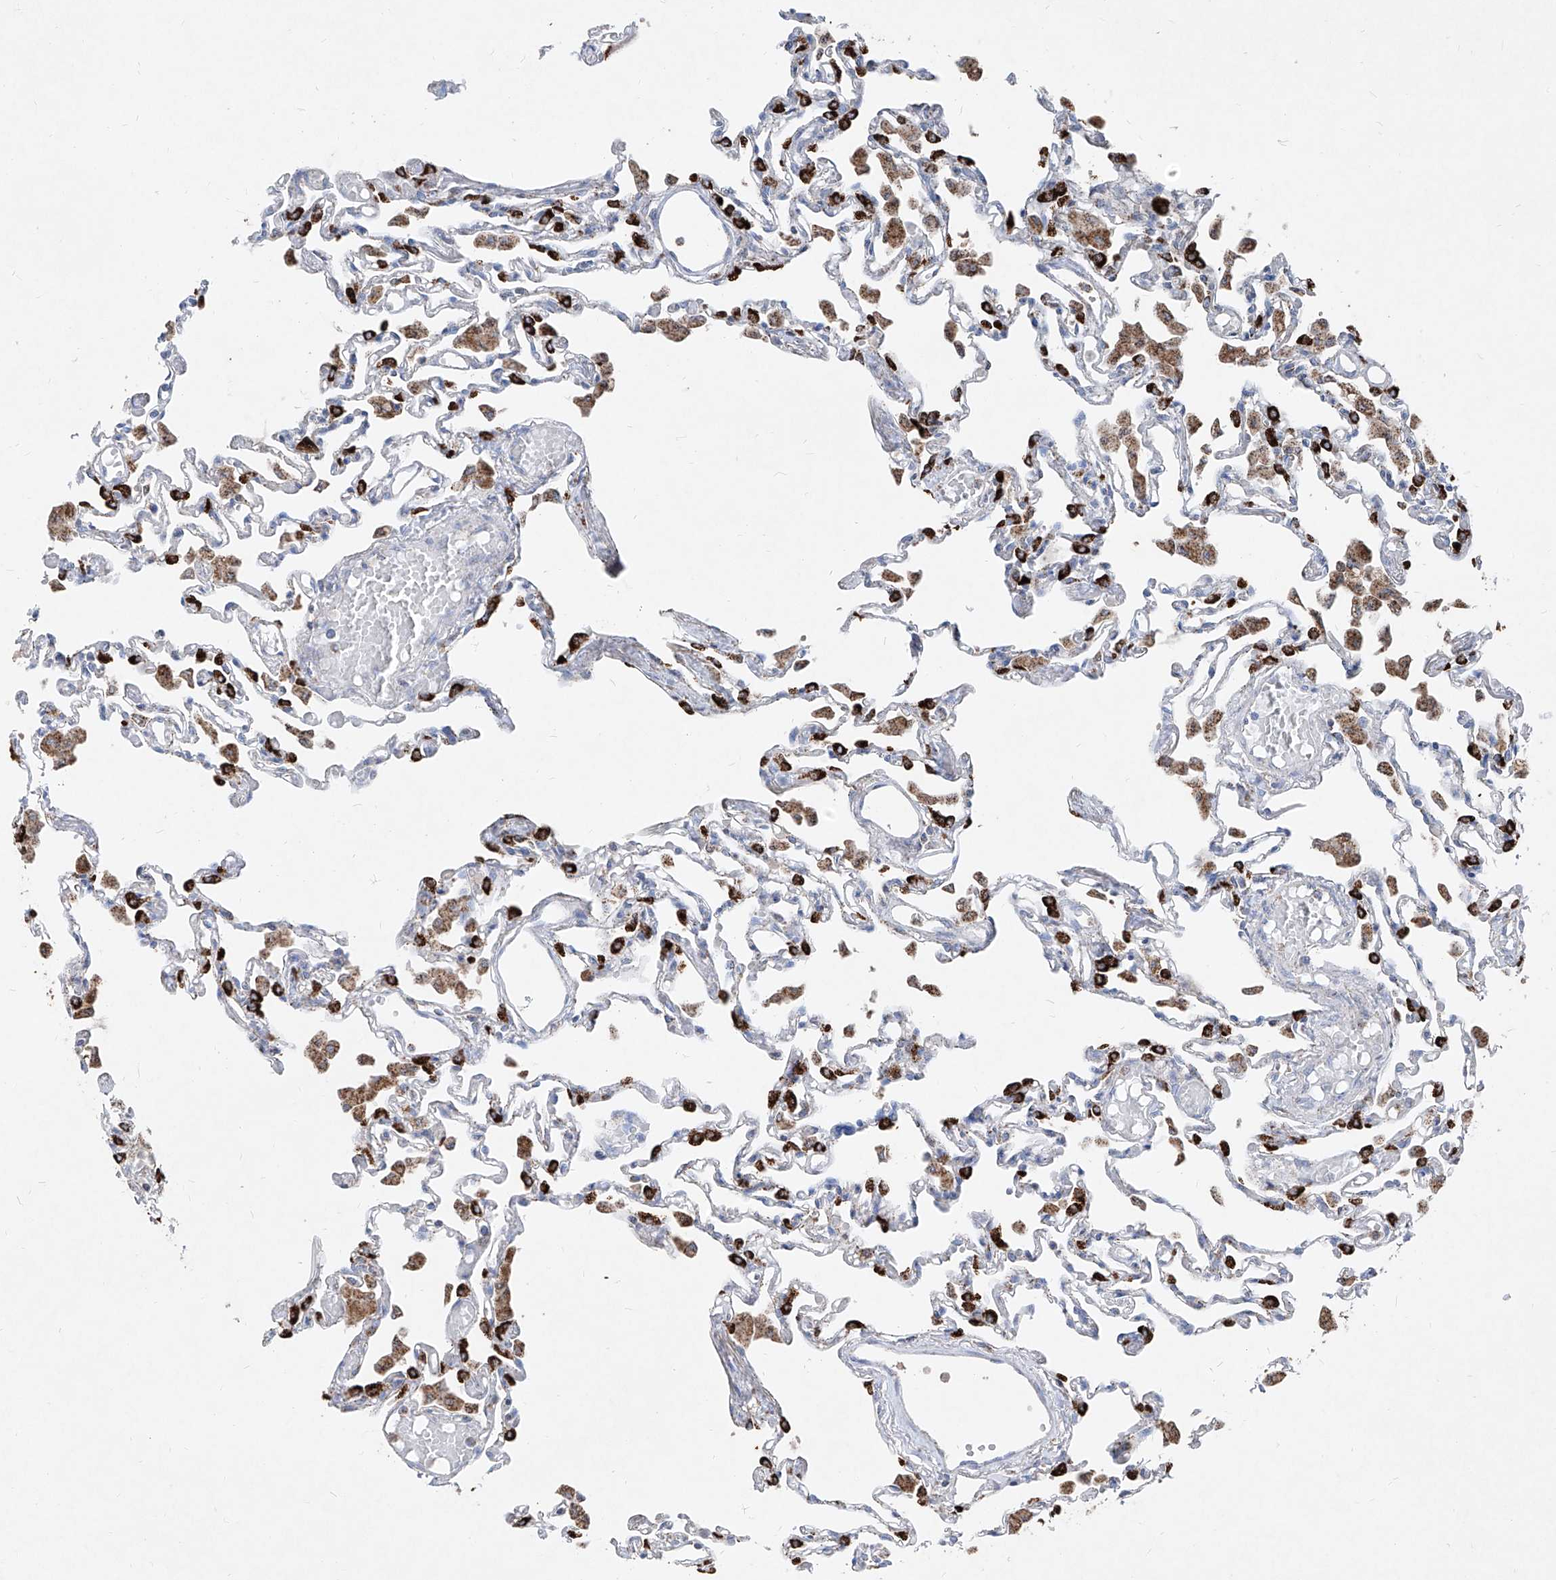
{"staining": {"intensity": "strong", "quantity": "25%-75%", "location": "cytoplasmic/membranous"}, "tissue": "lung", "cell_type": "Alveolar cells", "image_type": "normal", "snomed": [{"axis": "morphology", "description": "Normal tissue, NOS"}, {"axis": "topography", "description": "Bronchus"}, {"axis": "topography", "description": "Lung"}], "caption": "This photomicrograph demonstrates immunohistochemistry staining of unremarkable human lung, with high strong cytoplasmic/membranous expression in approximately 25%-75% of alveolar cells.", "gene": "ABCD3", "patient": {"sex": "female", "age": 49}}